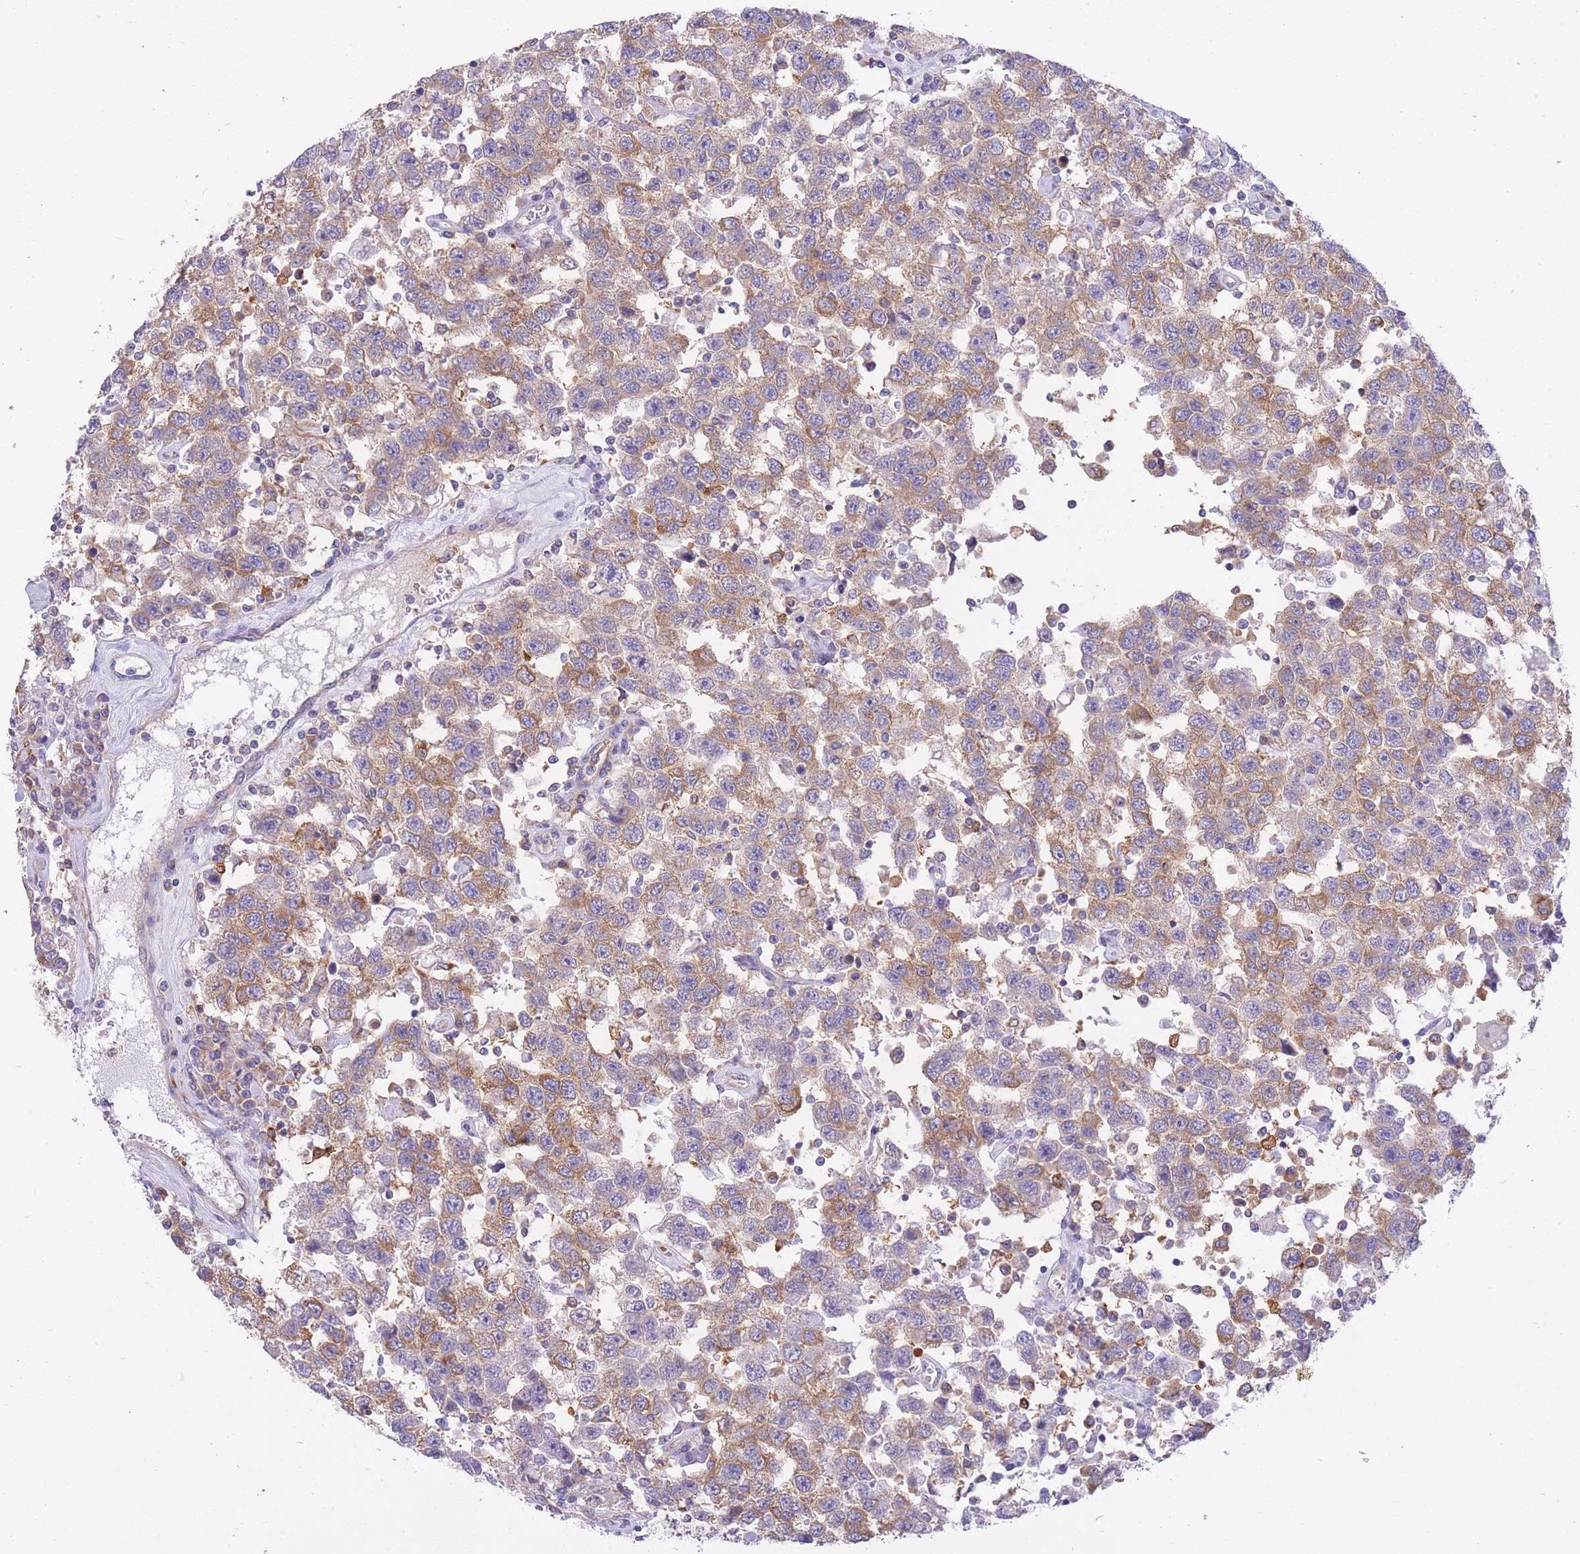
{"staining": {"intensity": "weak", "quantity": ">75%", "location": "cytoplasmic/membranous"}, "tissue": "testis cancer", "cell_type": "Tumor cells", "image_type": "cancer", "snomed": [{"axis": "morphology", "description": "Seminoma, NOS"}, {"axis": "topography", "description": "Testis"}], "caption": "IHC of testis cancer (seminoma) demonstrates low levels of weak cytoplasmic/membranous expression in about >75% of tumor cells.", "gene": "NAMPT", "patient": {"sex": "male", "age": 41}}